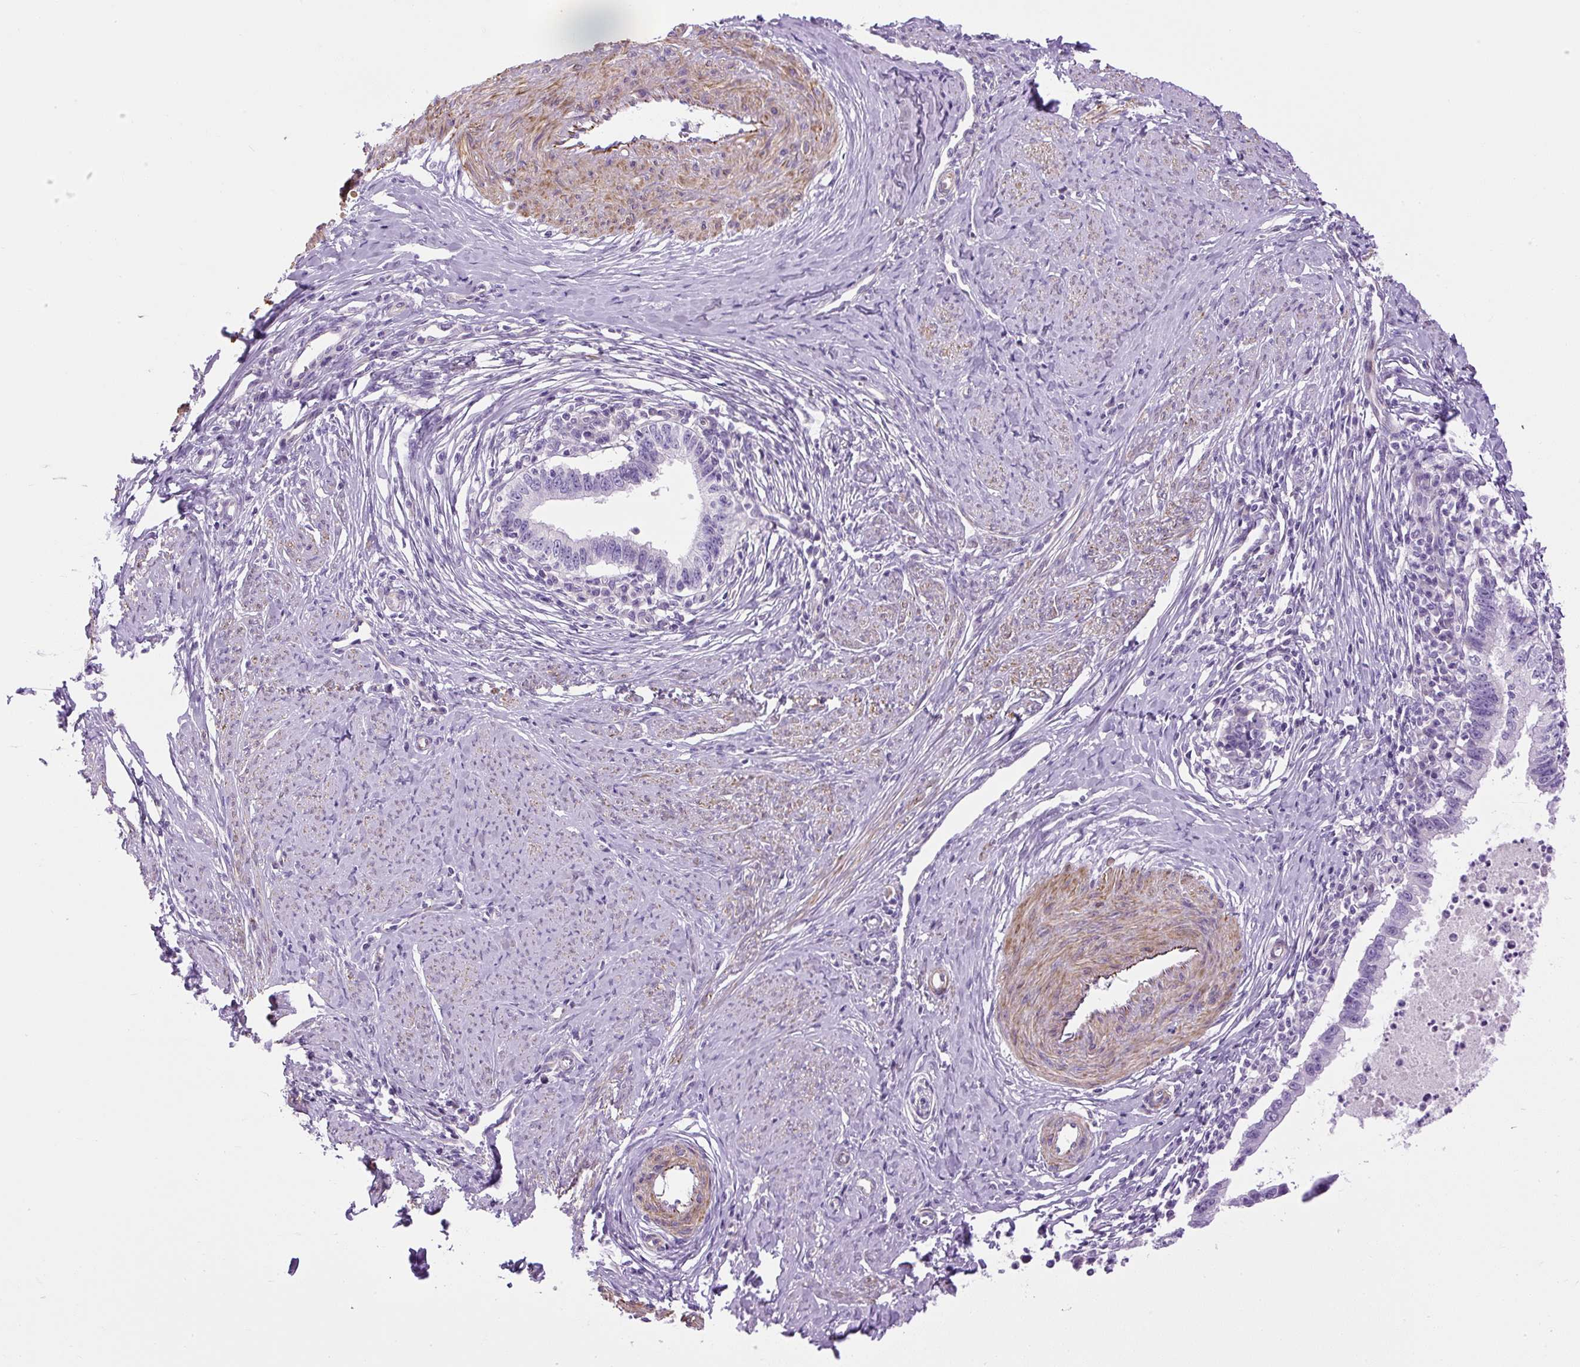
{"staining": {"intensity": "negative", "quantity": "none", "location": "none"}, "tissue": "cervical cancer", "cell_type": "Tumor cells", "image_type": "cancer", "snomed": [{"axis": "morphology", "description": "Adenocarcinoma, NOS"}, {"axis": "topography", "description": "Cervix"}], "caption": "High power microscopy histopathology image of an immunohistochemistry (IHC) micrograph of adenocarcinoma (cervical), revealing no significant staining in tumor cells. (Stains: DAB (3,3'-diaminobenzidine) immunohistochemistry with hematoxylin counter stain, Microscopy: brightfield microscopy at high magnification).", "gene": "VWA7", "patient": {"sex": "female", "age": 36}}